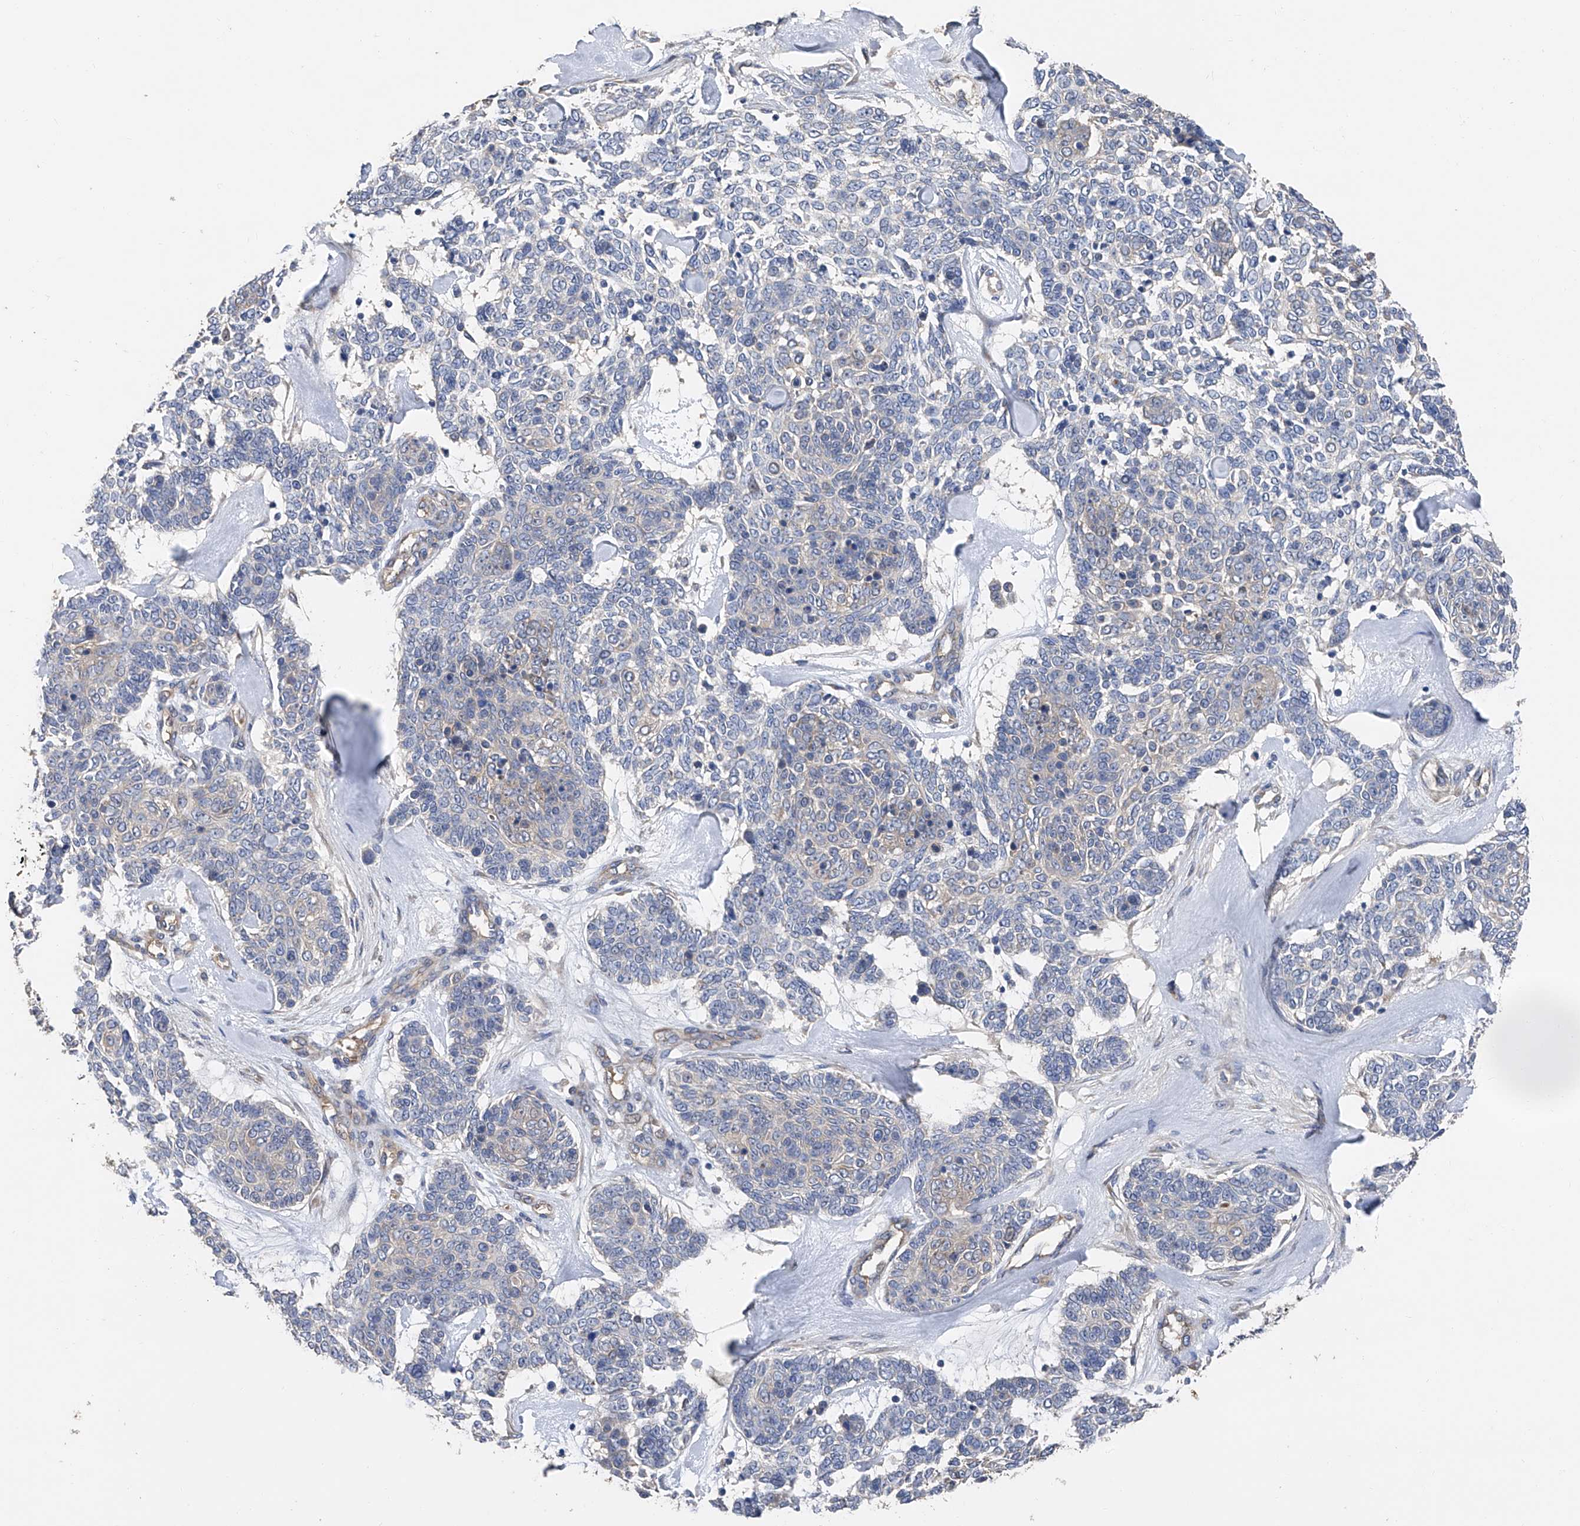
{"staining": {"intensity": "negative", "quantity": "none", "location": "none"}, "tissue": "skin cancer", "cell_type": "Tumor cells", "image_type": "cancer", "snomed": [{"axis": "morphology", "description": "Basal cell carcinoma"}, {"axis": "topography", "description": "Skin"}], "caption": "The IHC photomicrograph has no significant staining in tumor cells of skin cancer (basal cell carcinoma) tissue.", "gene": "PTK2", "patient": {"sex": "female", "age": 81}}